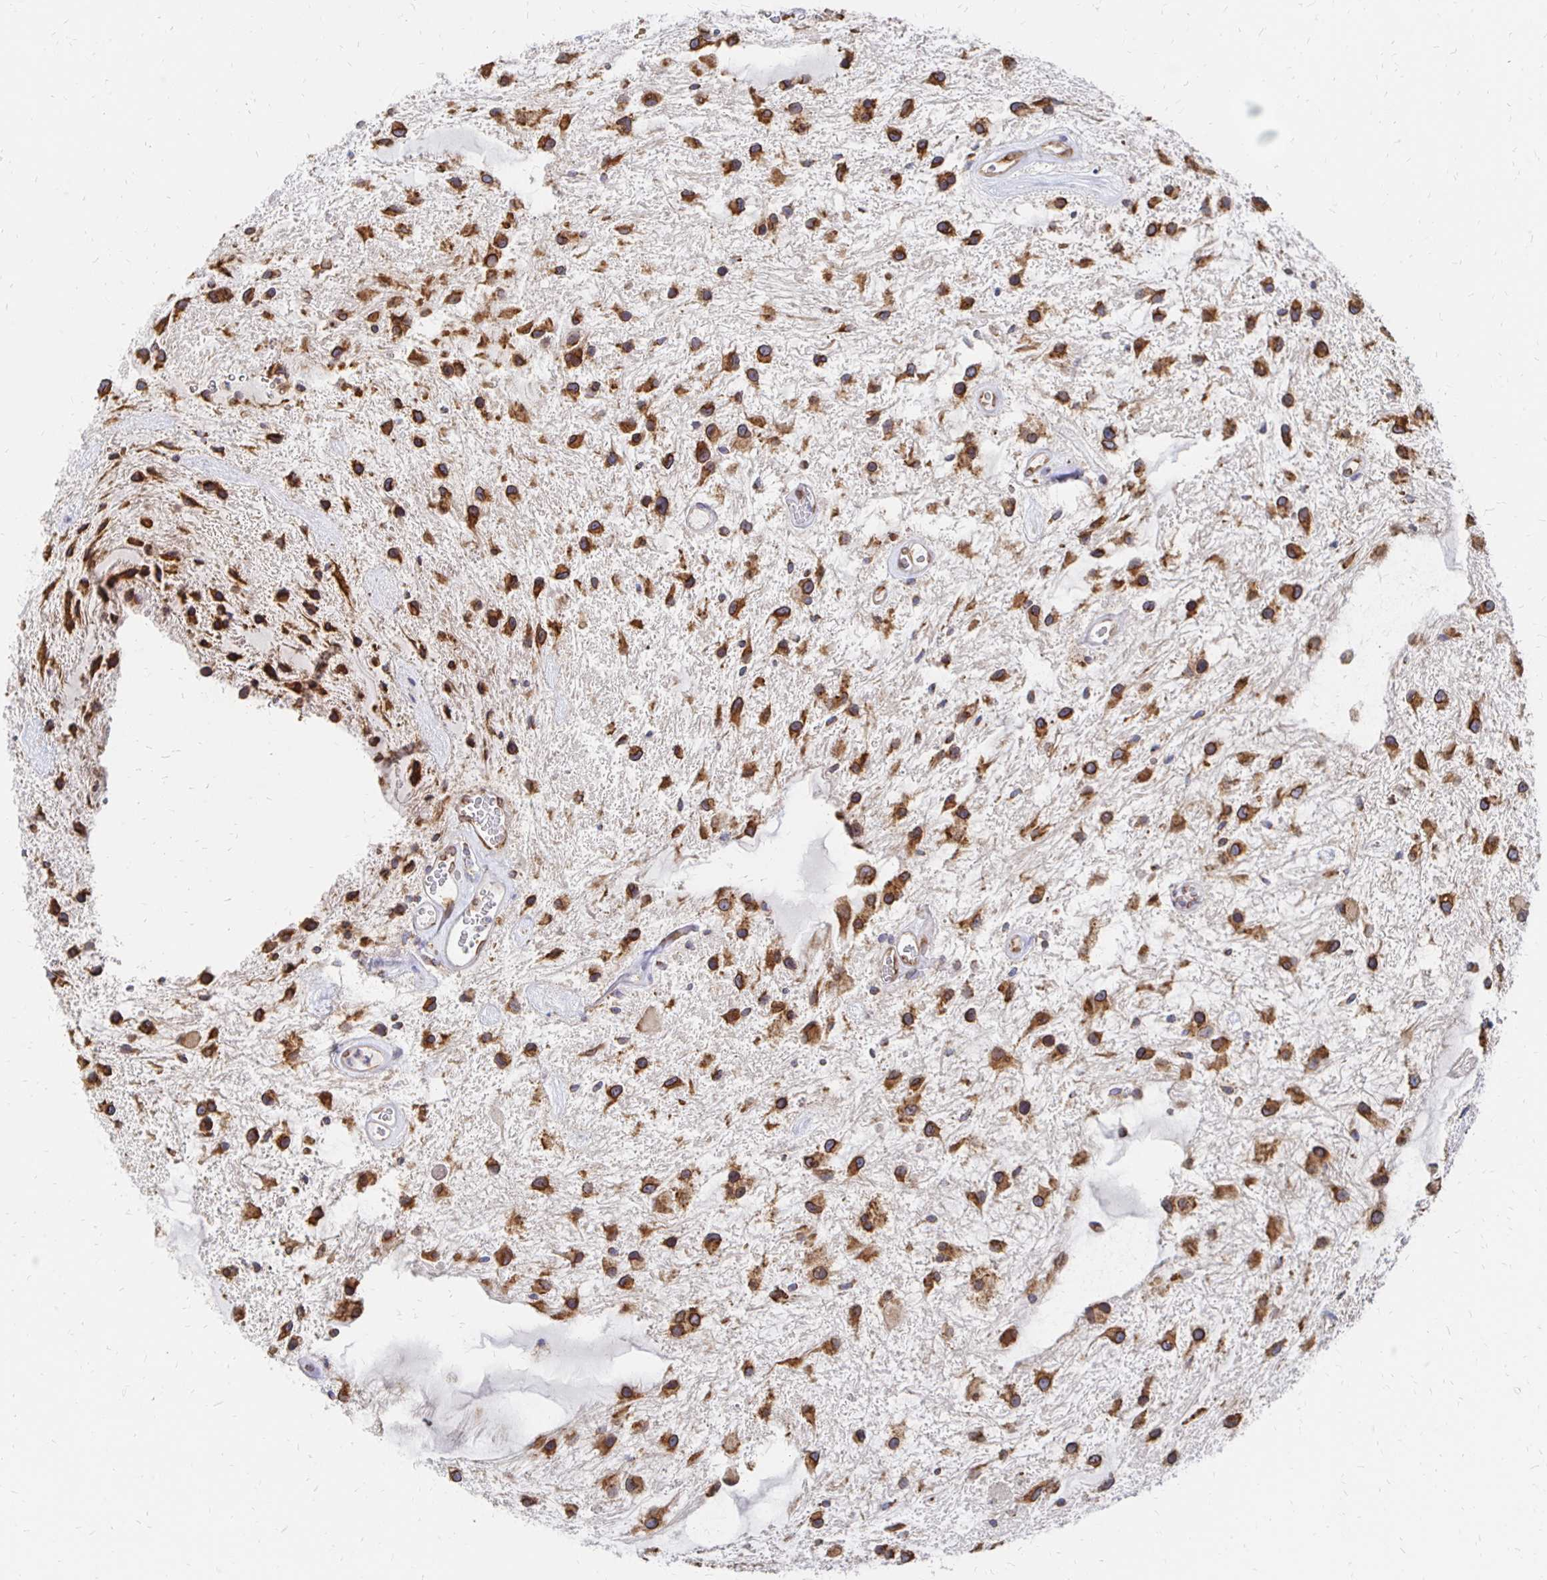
{"staining": {"intensity": "strong", "quantity": ">75%", "location": "cytoplasmic/membranous,nuclear"}, "tissue": "glioma", "cell_type": "Tumor cells", "image_type": "cancer", "snomed": [{"axis": "morphology", "description": "Glioma, malignant, Low grade"}, {"axis": "topography", "description": "Cerebellum"}], "caption": "Immunohistochemistry (IHC) photomicrograph of human malignant glioma (low-grade) stained for a protein (brown), which reveals high levels of strong cytoplasmic/membranous and nuclear expression in about >75% of tumor cells.", "gene": "PELI3", "patient": {"sex": "female", "age": 14}}